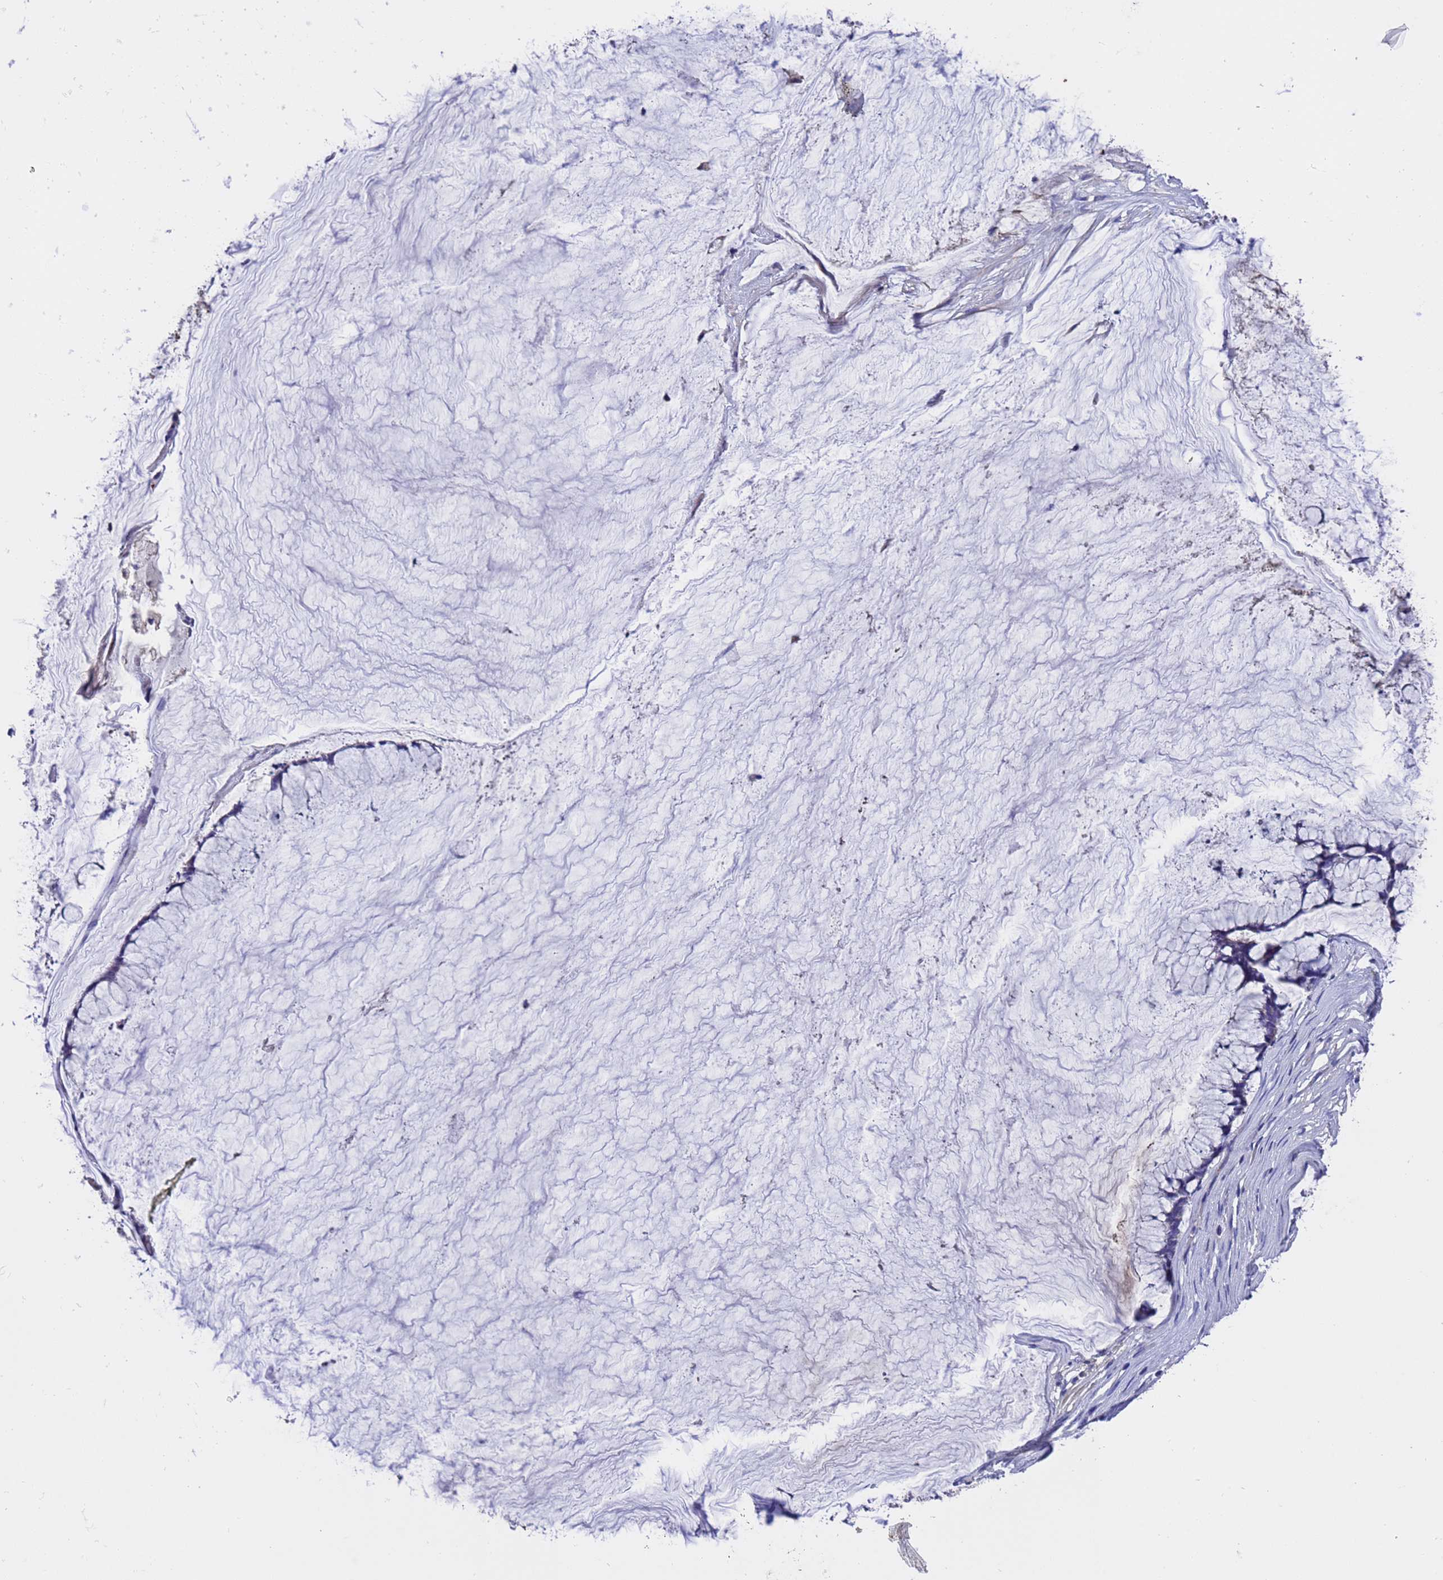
{"staining": {"intensity": "negative", "quantity": "none", "location": "none"}, "tissue": "ovarian cancer", "cell_type": "Tumor cells", "image_type": "cancer", "snomed": [{"axis": "morphology", "description": "Cystadenocarcinoma, mucinous, NOS"}, {"axis": "topography", "description": "Ovary"}], "caption": "Immunohistochemistry (IHC) image of neoplastic tissue: human ovarian mucinous cystadenocarcinoma stained with DAB (3,3'-diaminobenzidine) displays no significant protein staining in tumor cells.", "gene": "ELP6", "patient": {"sex": "female", "age": 42}}